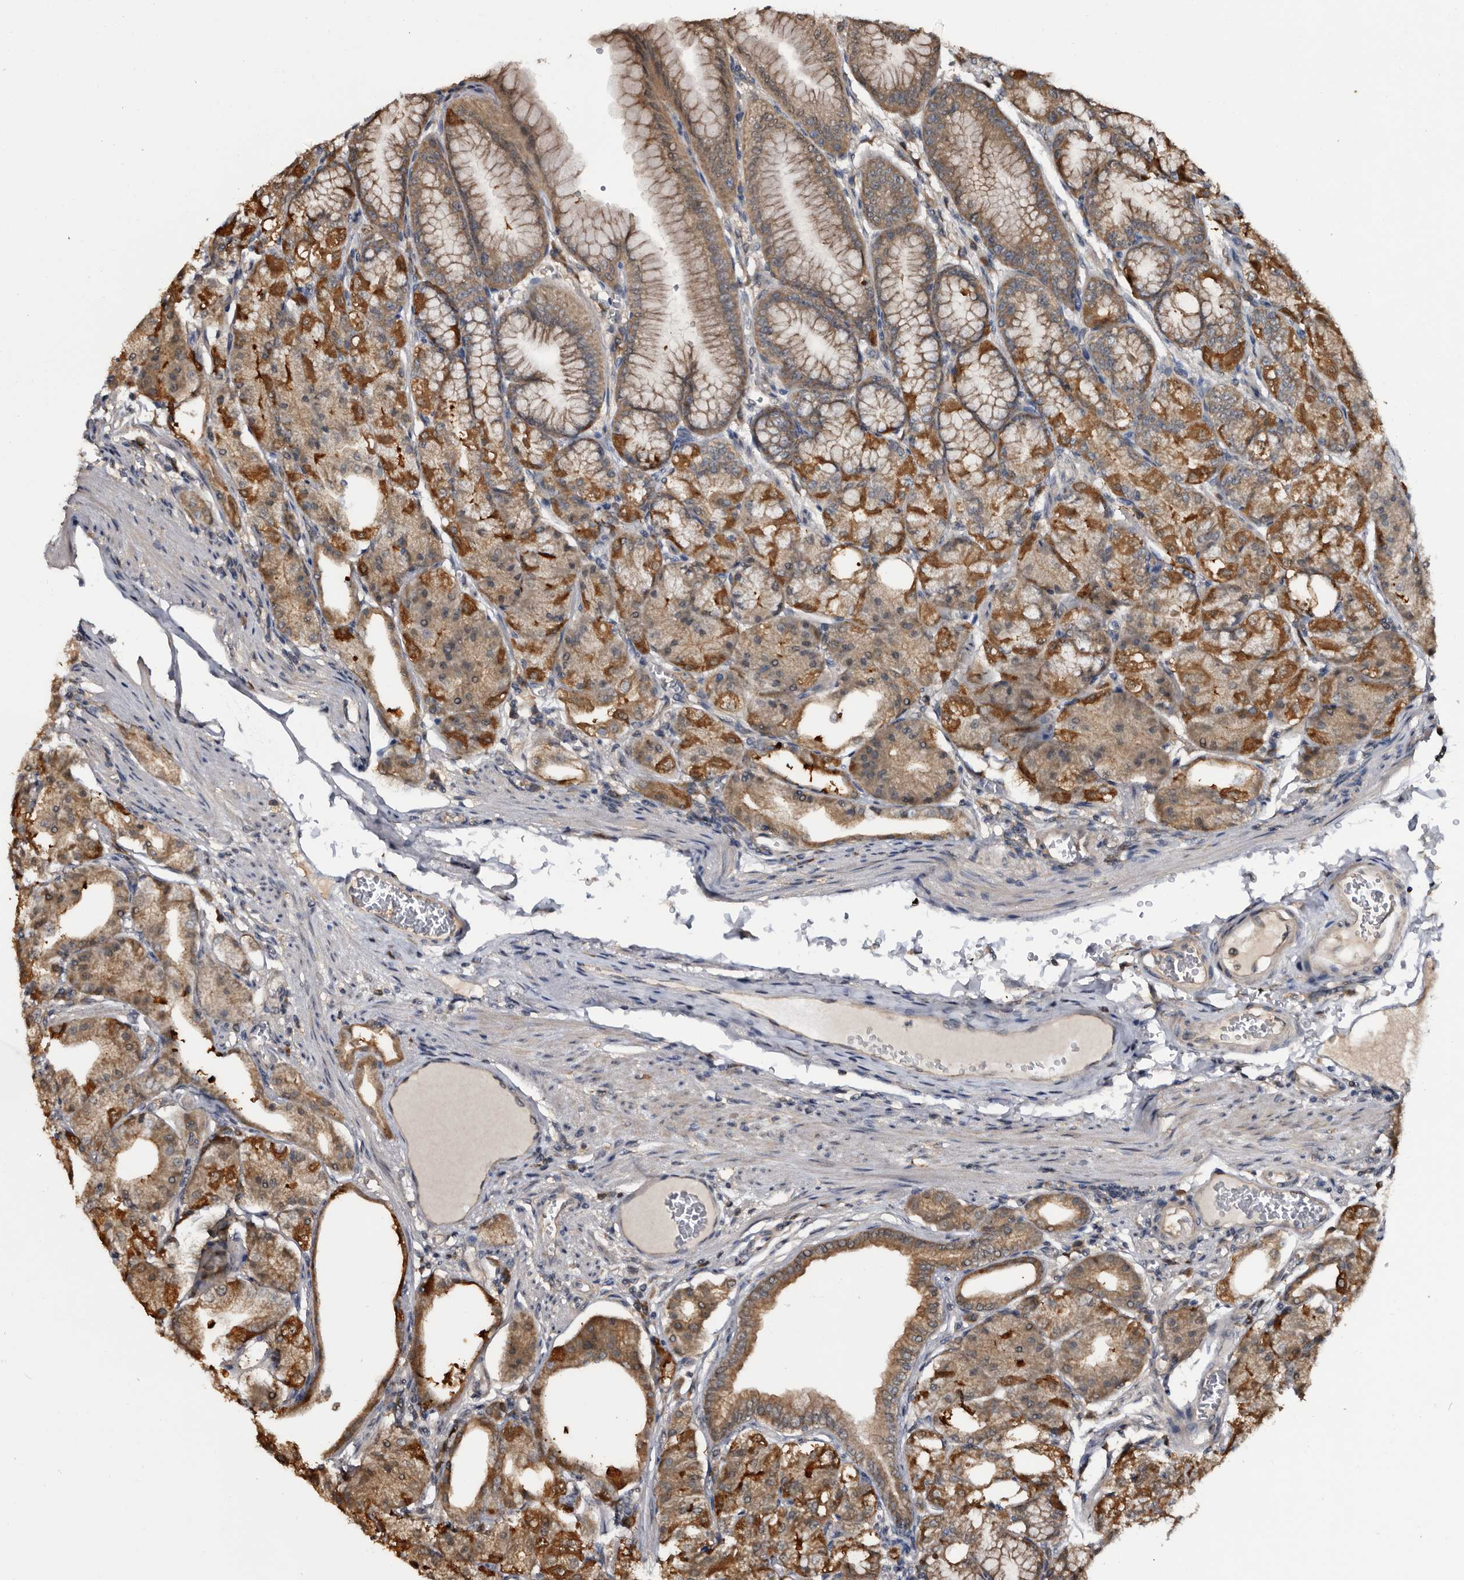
{"staining": {"intensity": "strong", "quantity": ">75%", "location": "cytoplasmic/membranous,nuclear"}, "tissue": "stomach", "cell_type": "Glandular cells", "image_type": "normal", "snomed": [{"axis": "morphology", "description": "Normal tissue, NOS"}, {"axis": "topography", "description": "Stomach, lower"}], "caption": "Protein staining by immunohistochemistry reveals strong cytoplasmic/membranous,nuclear positivity in approximately >75% of glandular cells in normal stomach.", "gene": "TTI2", "patient": {"sex": "male", "age": 71}}